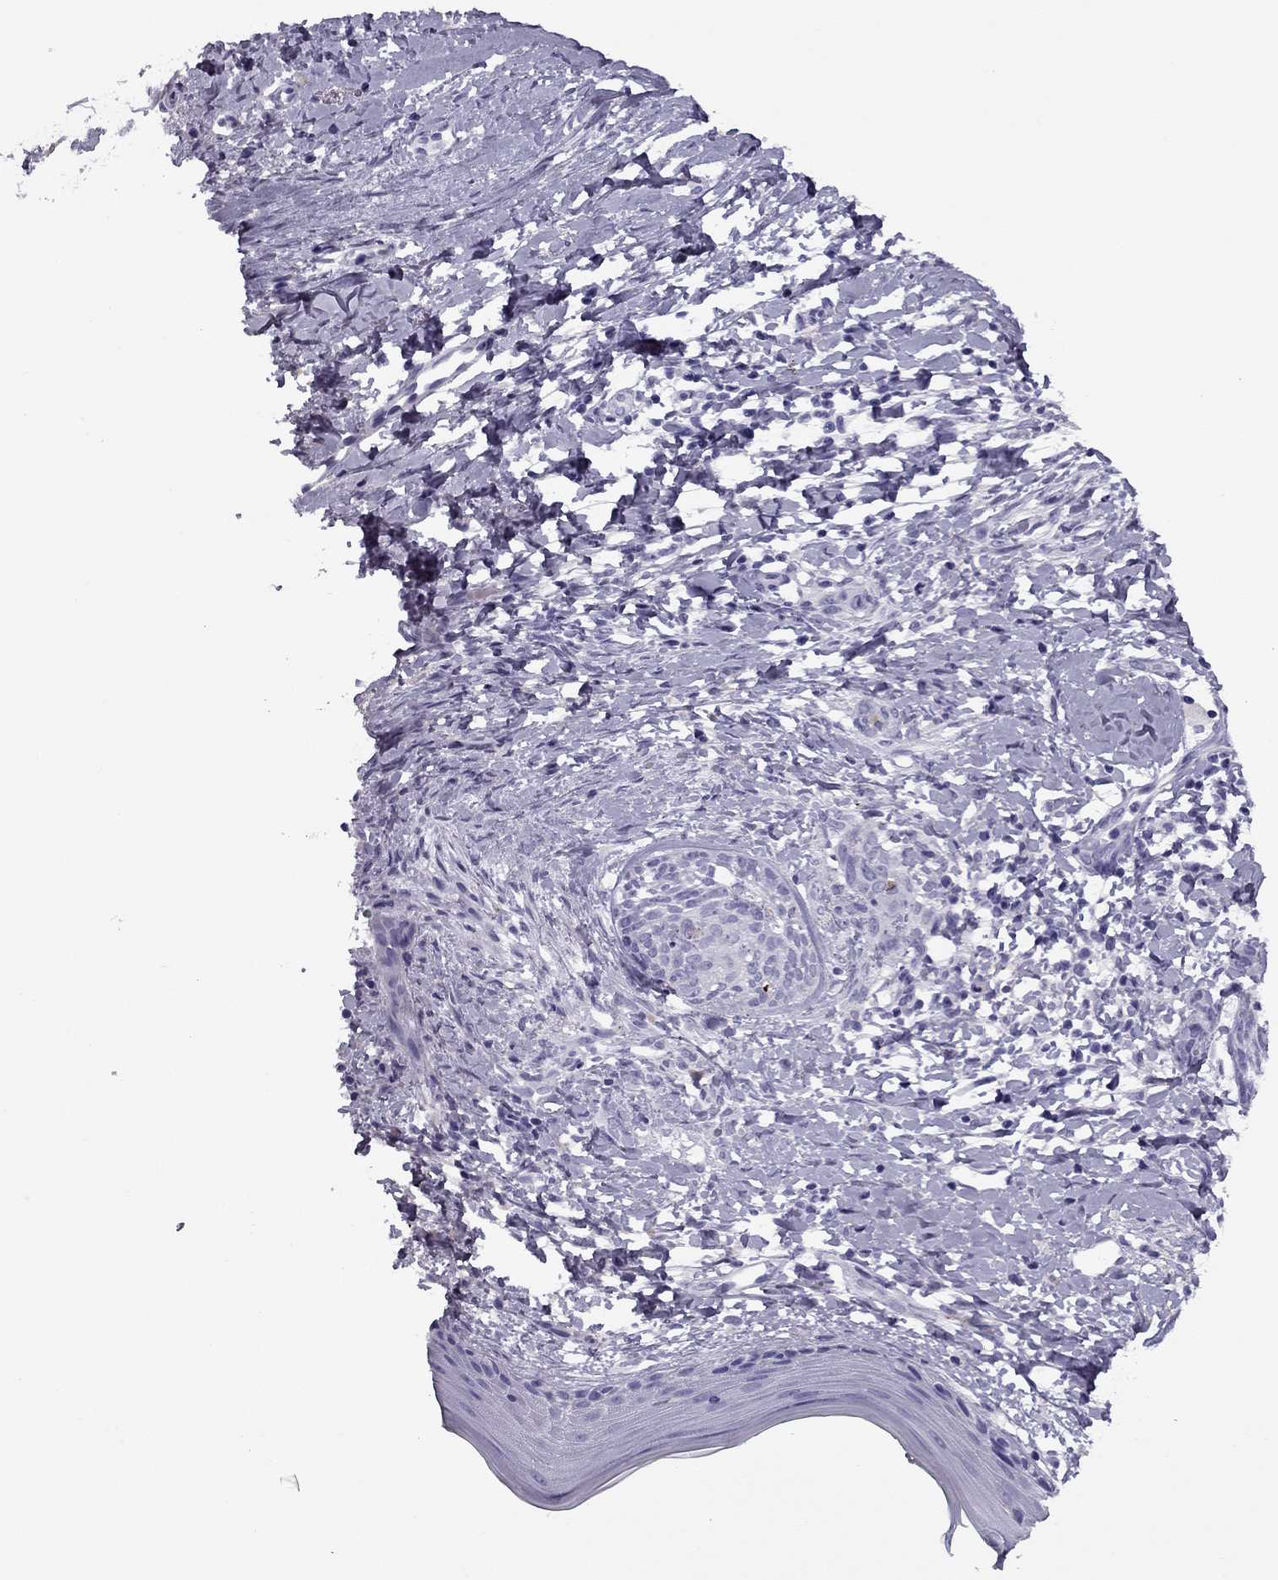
{"staining": {"intensity": "negative", "quantity": "none", "location": "none"}, "tissue": "skin cancer", "cell_type": "Tumor cells", "image_type": "cancer", "snomed": [{"axis": "morphology", "description": "Normal tissue, NOS"}, {"axis": "morphology", "description": "Basal cell carcinoma"}, {"axis": "topography", "description": "Skin"}], "caption": "The immunohistochemistry image has no significant expression in tumor cells of skin basal cell carcinoma tissue. Brightfield microscopy of immunohistochemistry stained with DAB (3,3'-diaminobenzidine) (brown) and hematoxylin (blue), captured at high magnification.", "gene": "MC5R", "patient": {"sex": "male", "age": 84}}